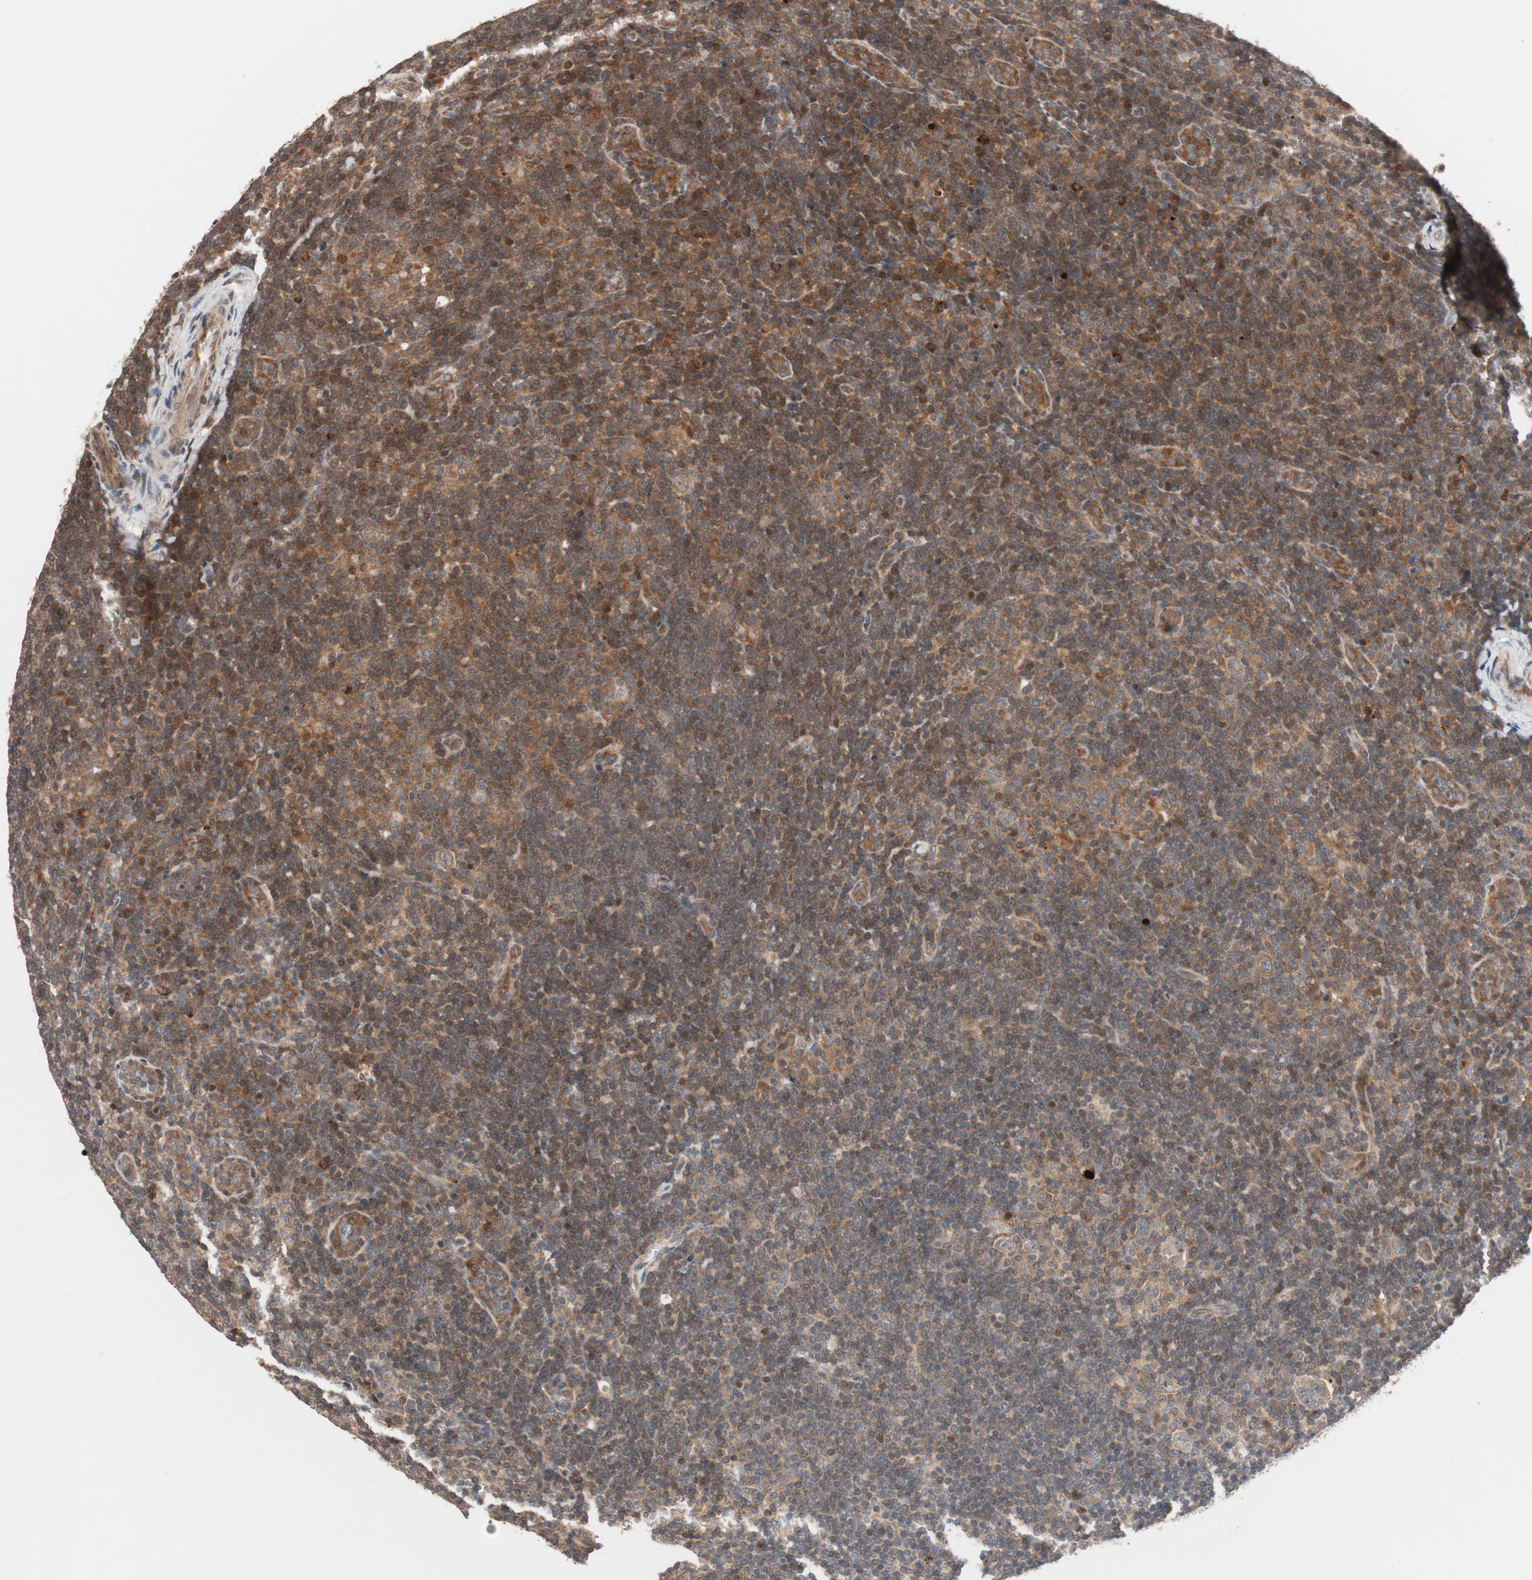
{"staining": {"intensity": "moderate", "quantity": ">75%", "location": "cytoplasmic/membranous"}, "tissue": "lymphoma", "cell_type": "Tumor cells", "image_type": "cancer", "snomed": [{"axis": "morphology", "description": "Hodgkin's disease, NOS"}, {"axis": "topography", "description": "Lymph node"}], "caption": "Moderate cytoplasmic/membranous protein staining is seen in about >75% of tumor cells in Hodgkin's disease.", "gene": "NF2", "patient": {"sex": "female", "age": 57}}